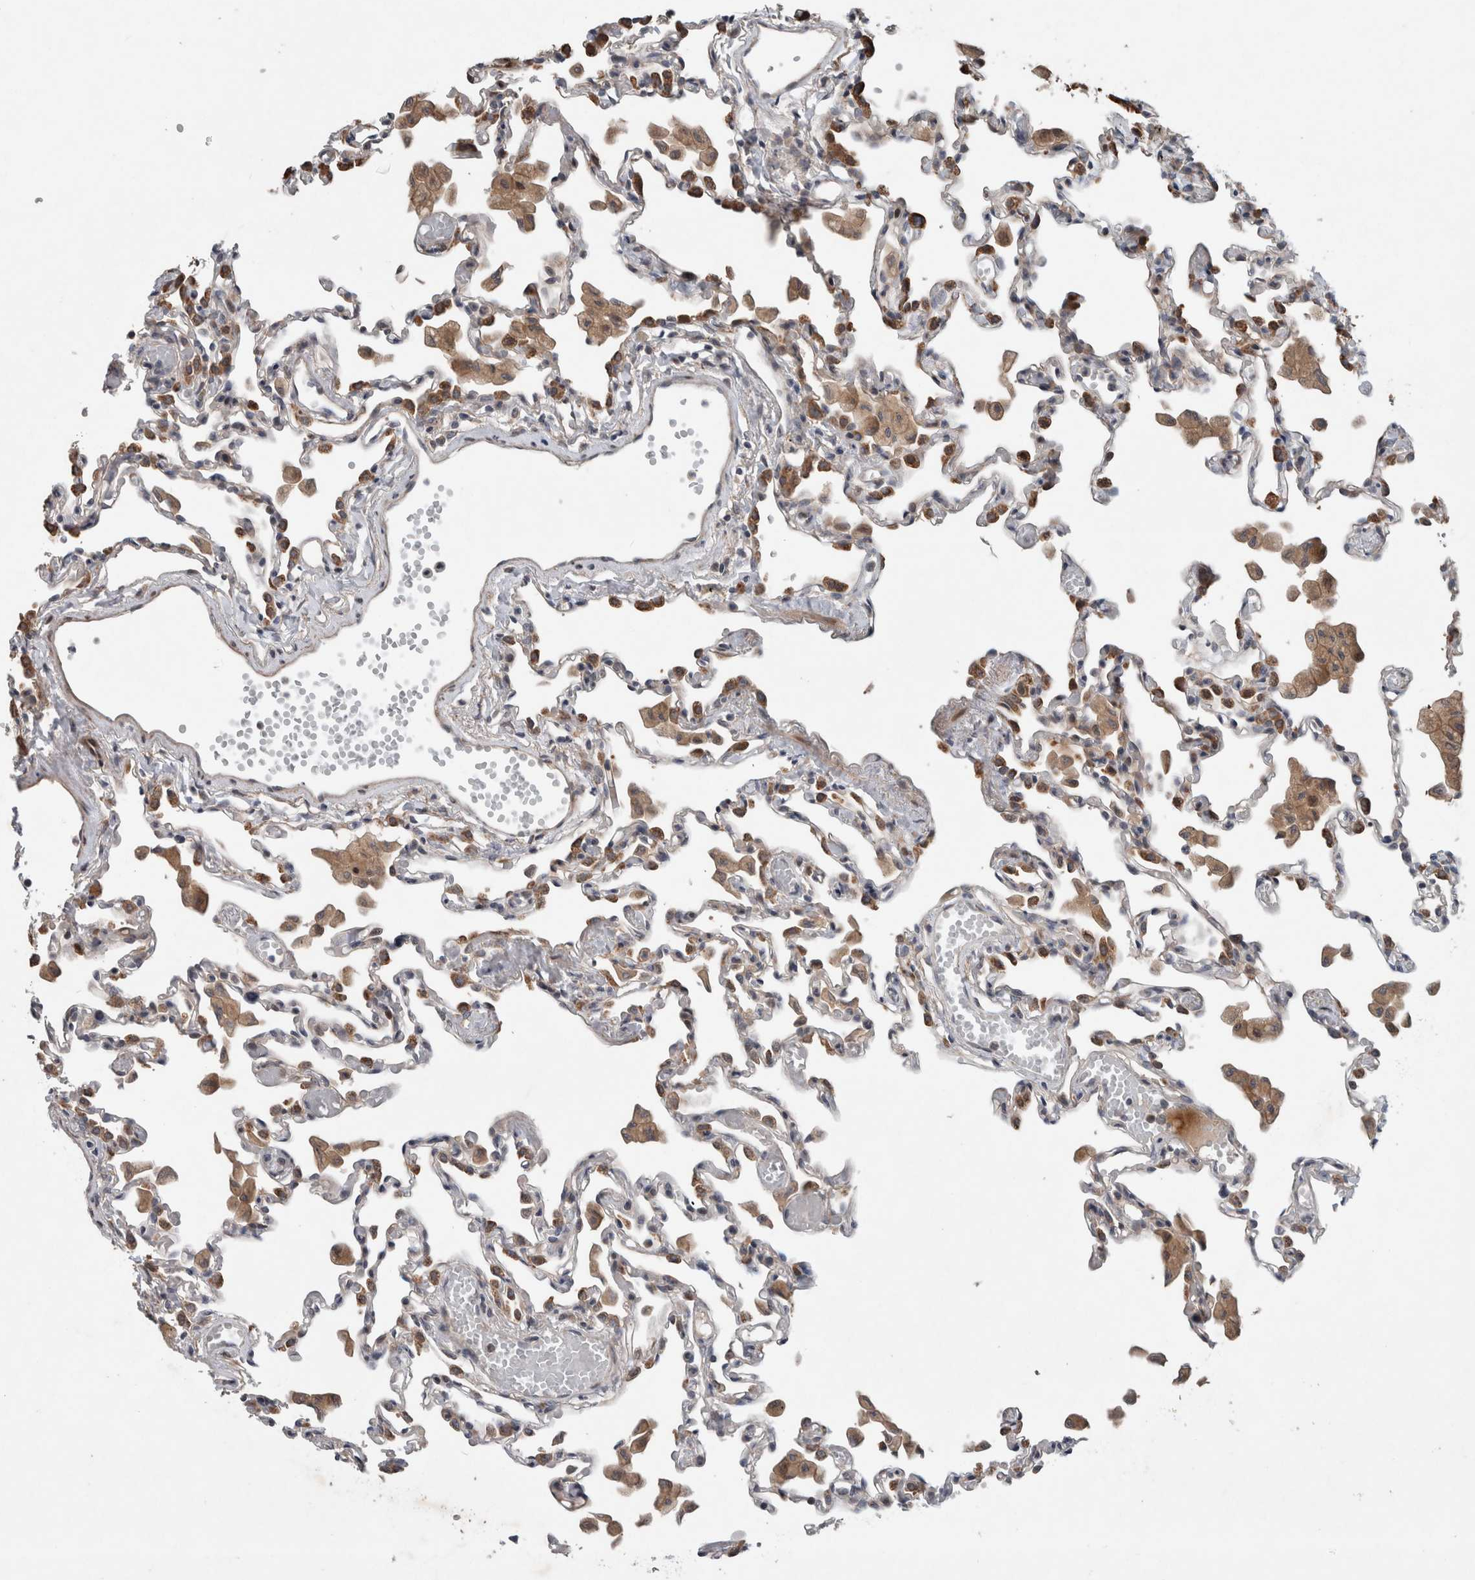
{"staining": {"intensity": "moderate", "quantity": "25%-75%", "location": "cytoplasmic/membranous"}, "tissue": "lung", "cell_type": "Alveolar cells", "image_type": "normal", "snomed": [{"axis": "morphology", "description": "Normal tissue, NOS"}, {"axis": "topography", "description": "Bronchus"}, {"axis": "topography", "description": "Lung"}], "caption": "Immunohistochemistry image of benign lung stained for a protein (brown), which displays medium levels of moderate cytoplasmic/membranous positivity in approximately 25%-75% of alveolar cells.", "gene": "GIMAP6", "patient": {"sex": "female", "age": 49}}